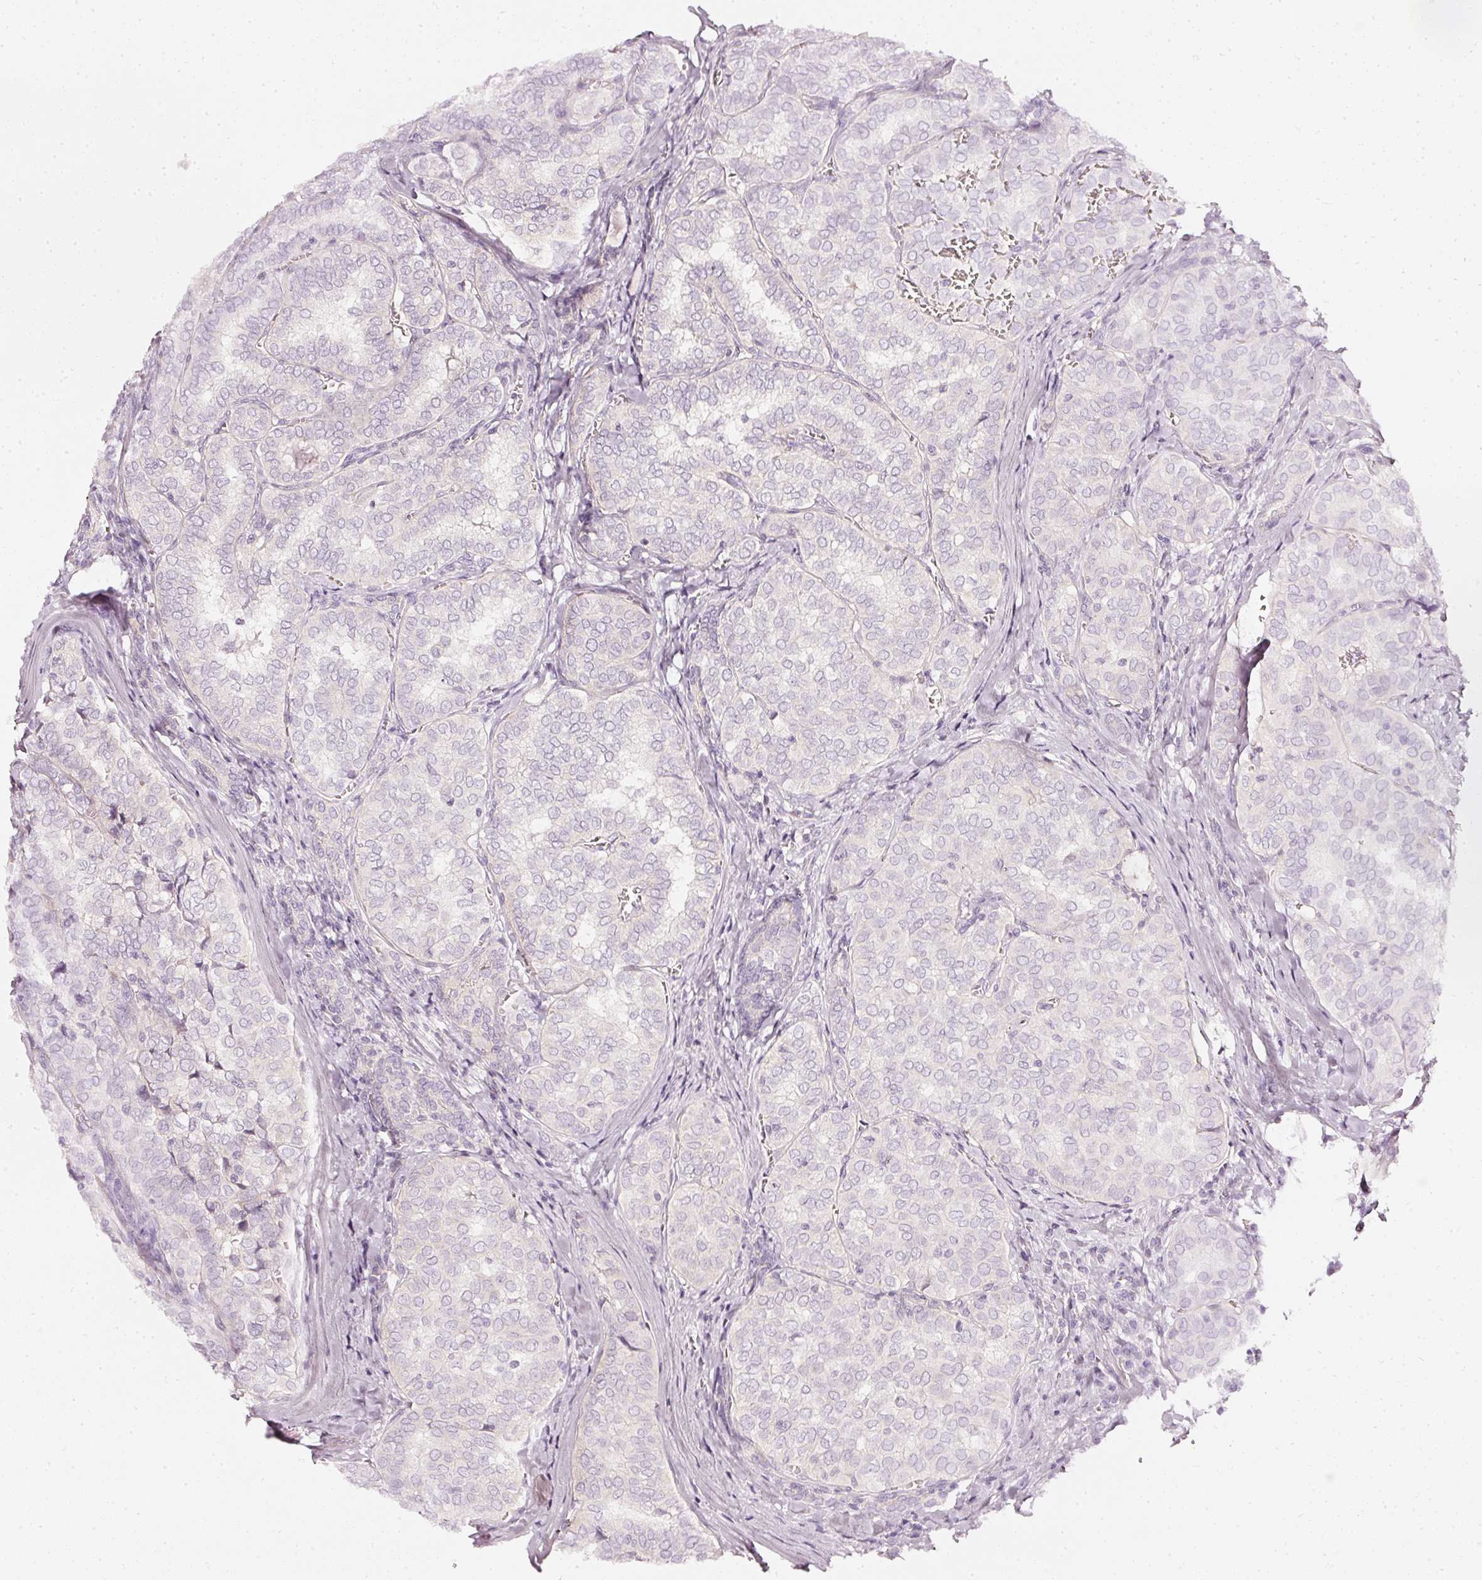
{"staining": {"intensity": "negative", "quantity": "none", "location": "none"}, "tissue": "thyroid cancer", "cell_type": "Tumor cells", "image_type": "cancer", "snomed": [{"axis": "morphology", "description": "Papillary adenocarcinoma, NOS"}, {"axis": "topography", "description": "Thyroid gland"}], "caption": "Immunohistochemistry of human thyroid cancer (papillary adenocarcinoma) exhibits no positivity in tumor cells.", "gene": "CNP", "patient": {"sex": "female", "age": 30}}